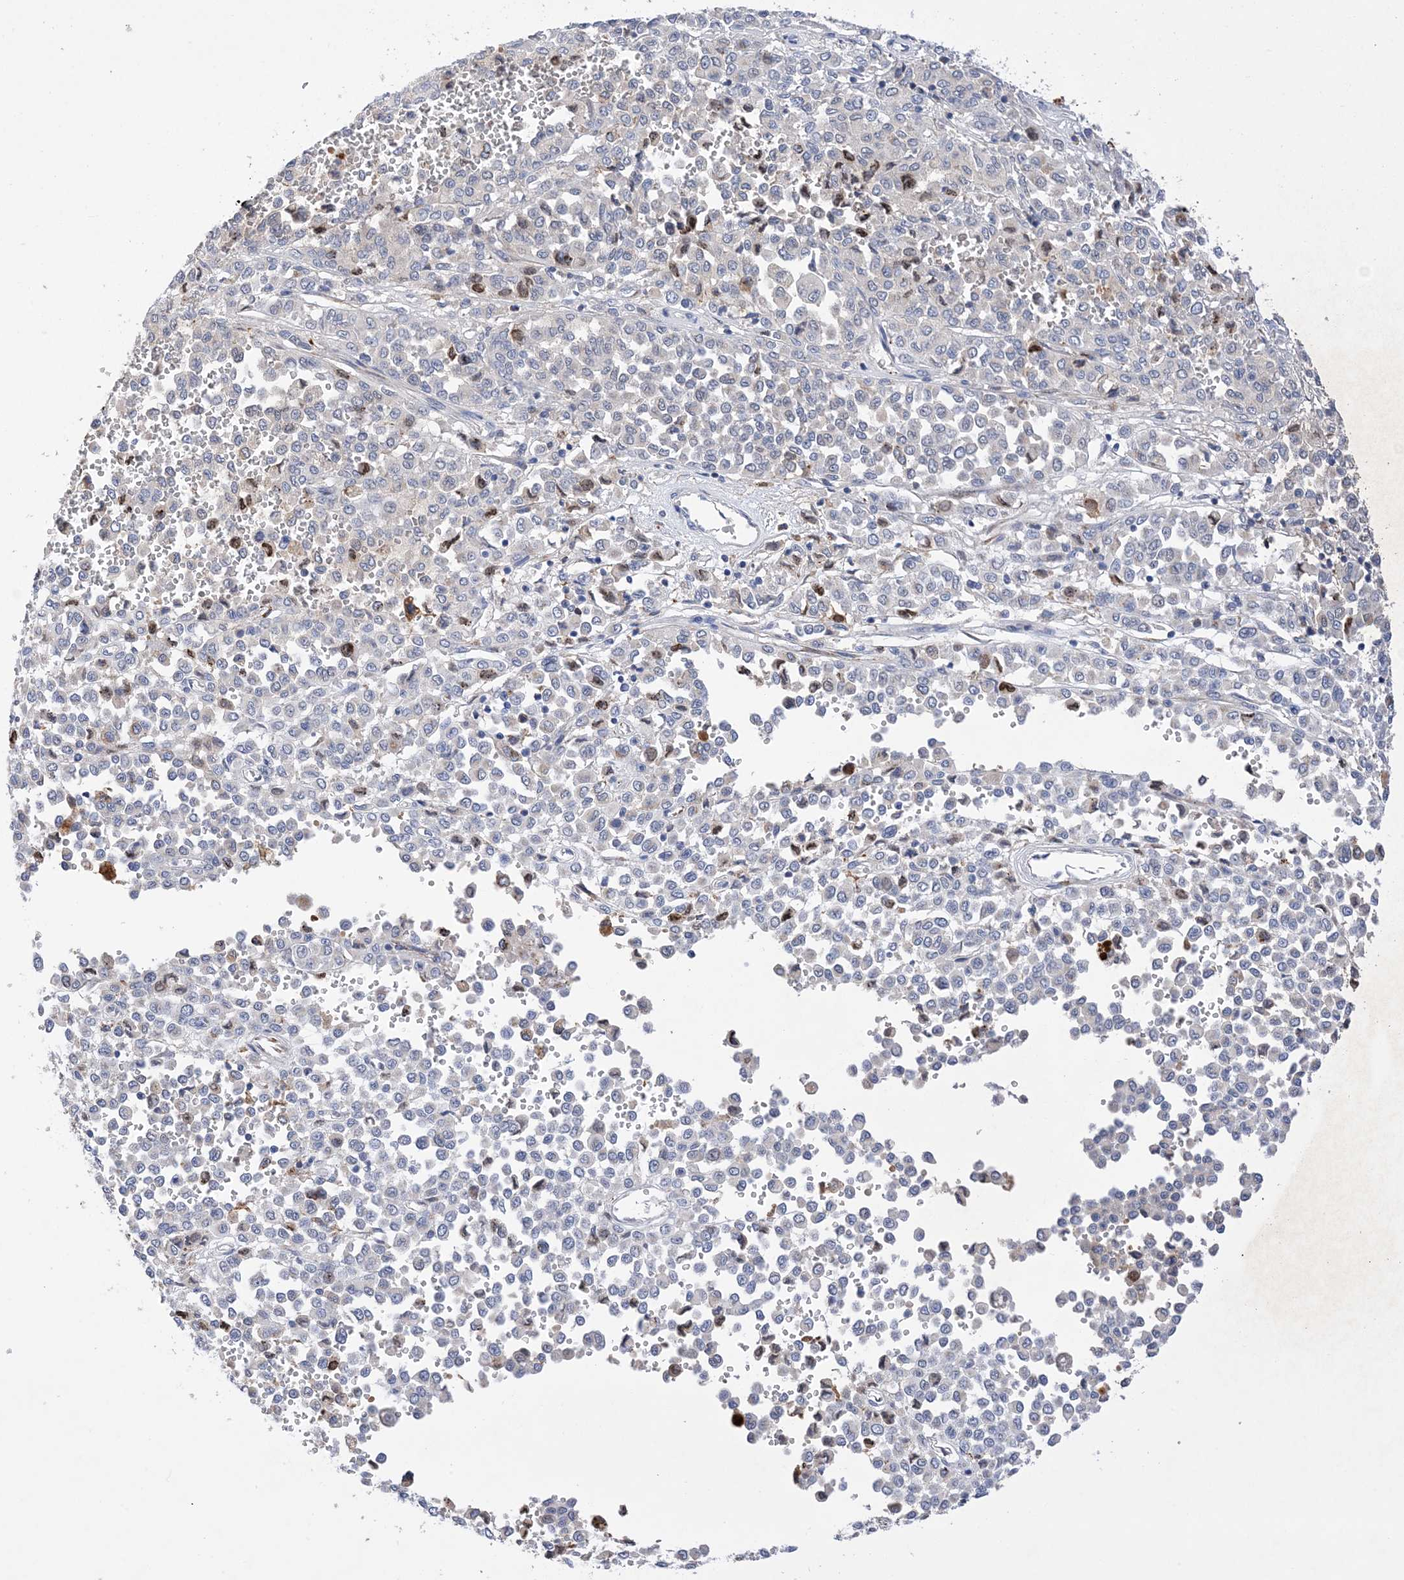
{"staining": {"intensity": "negative", "quantity": "none", "location": "none"}, "tissue": "melanoma", "cell_type": "Tumor cells", "image_type": "cancer", "snomed": [{"axis": "morphology", "description": "Malignant melanoma, Metastatic site"}, {"axis": "topography", "description": "Pancreas"}], "caption": "IHC micrograph of neoplastic tissue: melanoma stained with DAB (3,3'-diaminobenzidine) exhibits no significant protein staining in tumor cells. (Stains: DAB (3,3'-diaminobenzidine) immunohistochemistry (IHC) with hematoxylin counter stain, Microscopy: brightfield microscopy at high magnification).", "gene": "PLK4", "patient": {"sex": "female", "age": 30}}